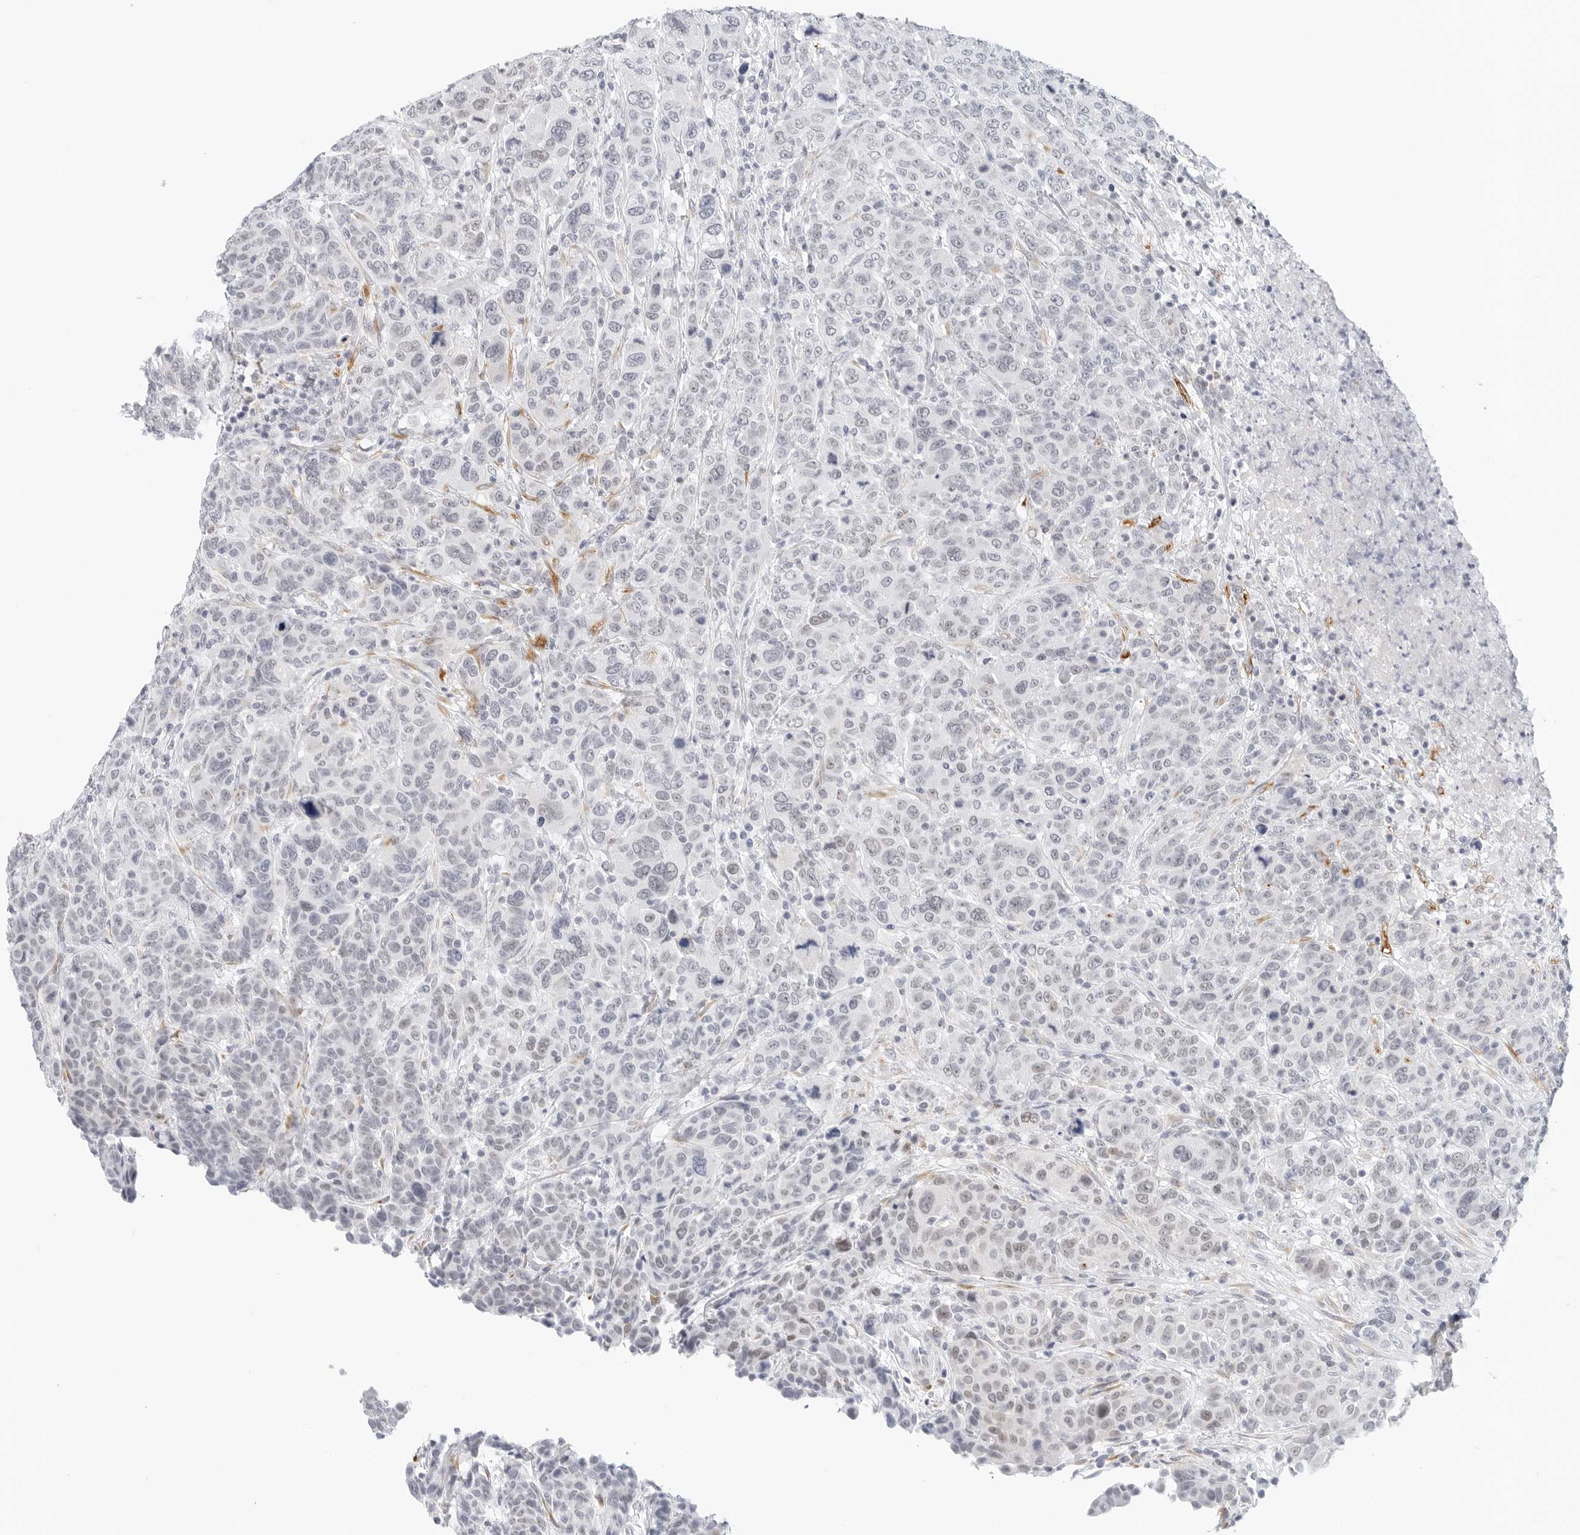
{"staining": {"intensity": "negative", "quantity": "none", "location": "none"}, "tissue": "breast cancer", "cell_type": "Tumor cells", "image_type": "cancer", "snomed": [{"axis": "morphology", "description": "Duct carcinoma"}, {"axis": "topography", "description": "Breast"}], "caption": "Tumor cells are negative for protein expression in human breast cancer.", "gene": "TSEN2", "patient": {"sex": "female", "age": 37}}